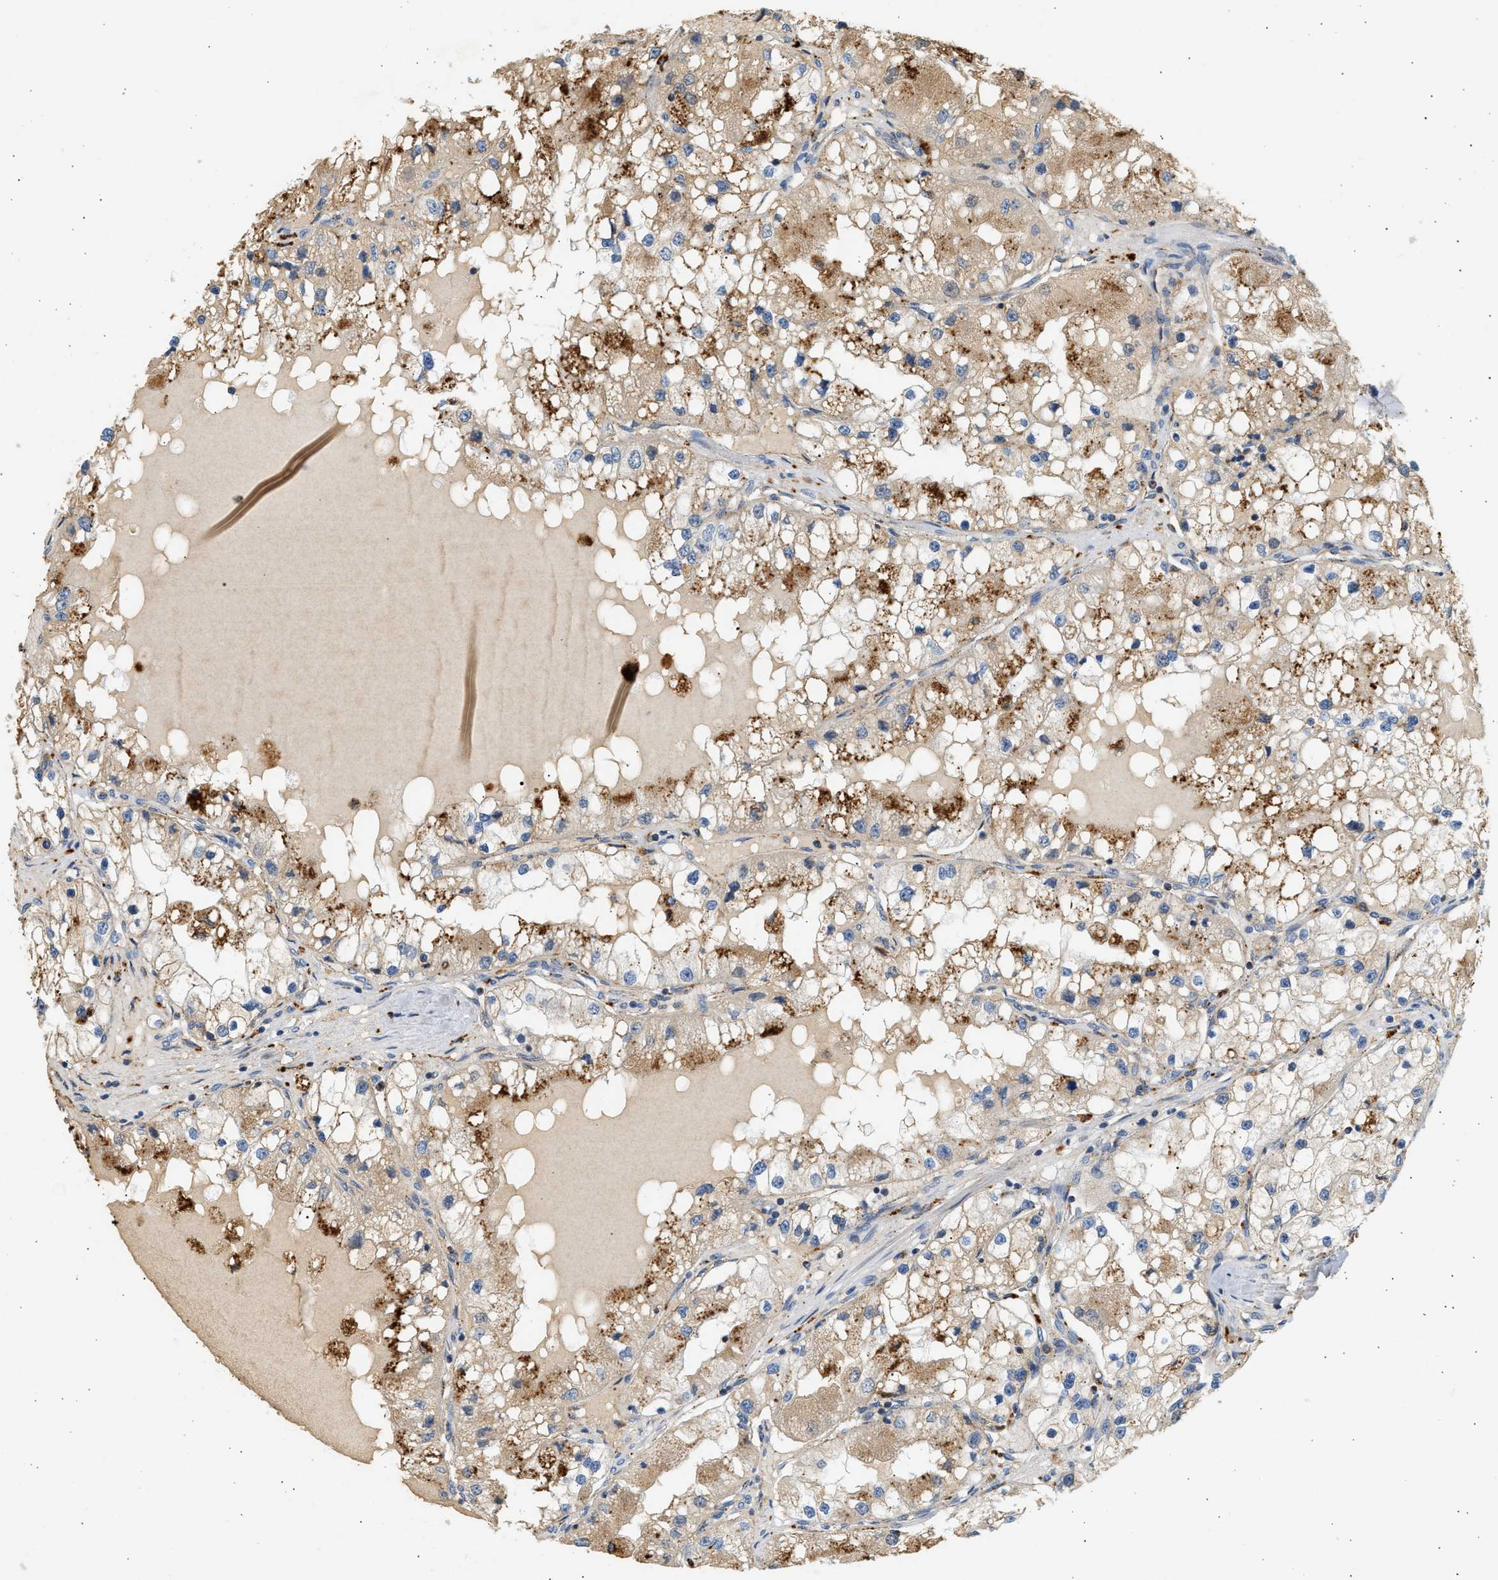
{"staining": {"intensity": "moderate", "quantity": ">75%", "location": "cytoplasmic/membranous"}, "tissue": "renal cancer", "cell_type": "Tumor cells", "image_type": "cancer", "snomed": [{"axis": "morphology", "description": "Adenocarcinoma, NOS"}, {"axis": "topography", "description": "Kidney"}], "caption": "Tumor cells reveal medium levels of moderate cytoplasmic/membranous positivity in approximately >75% of cells in adenocarcinoma (renal).", "gene": "ENTHD1", "patient": {"sex": "male", "age": 68}}